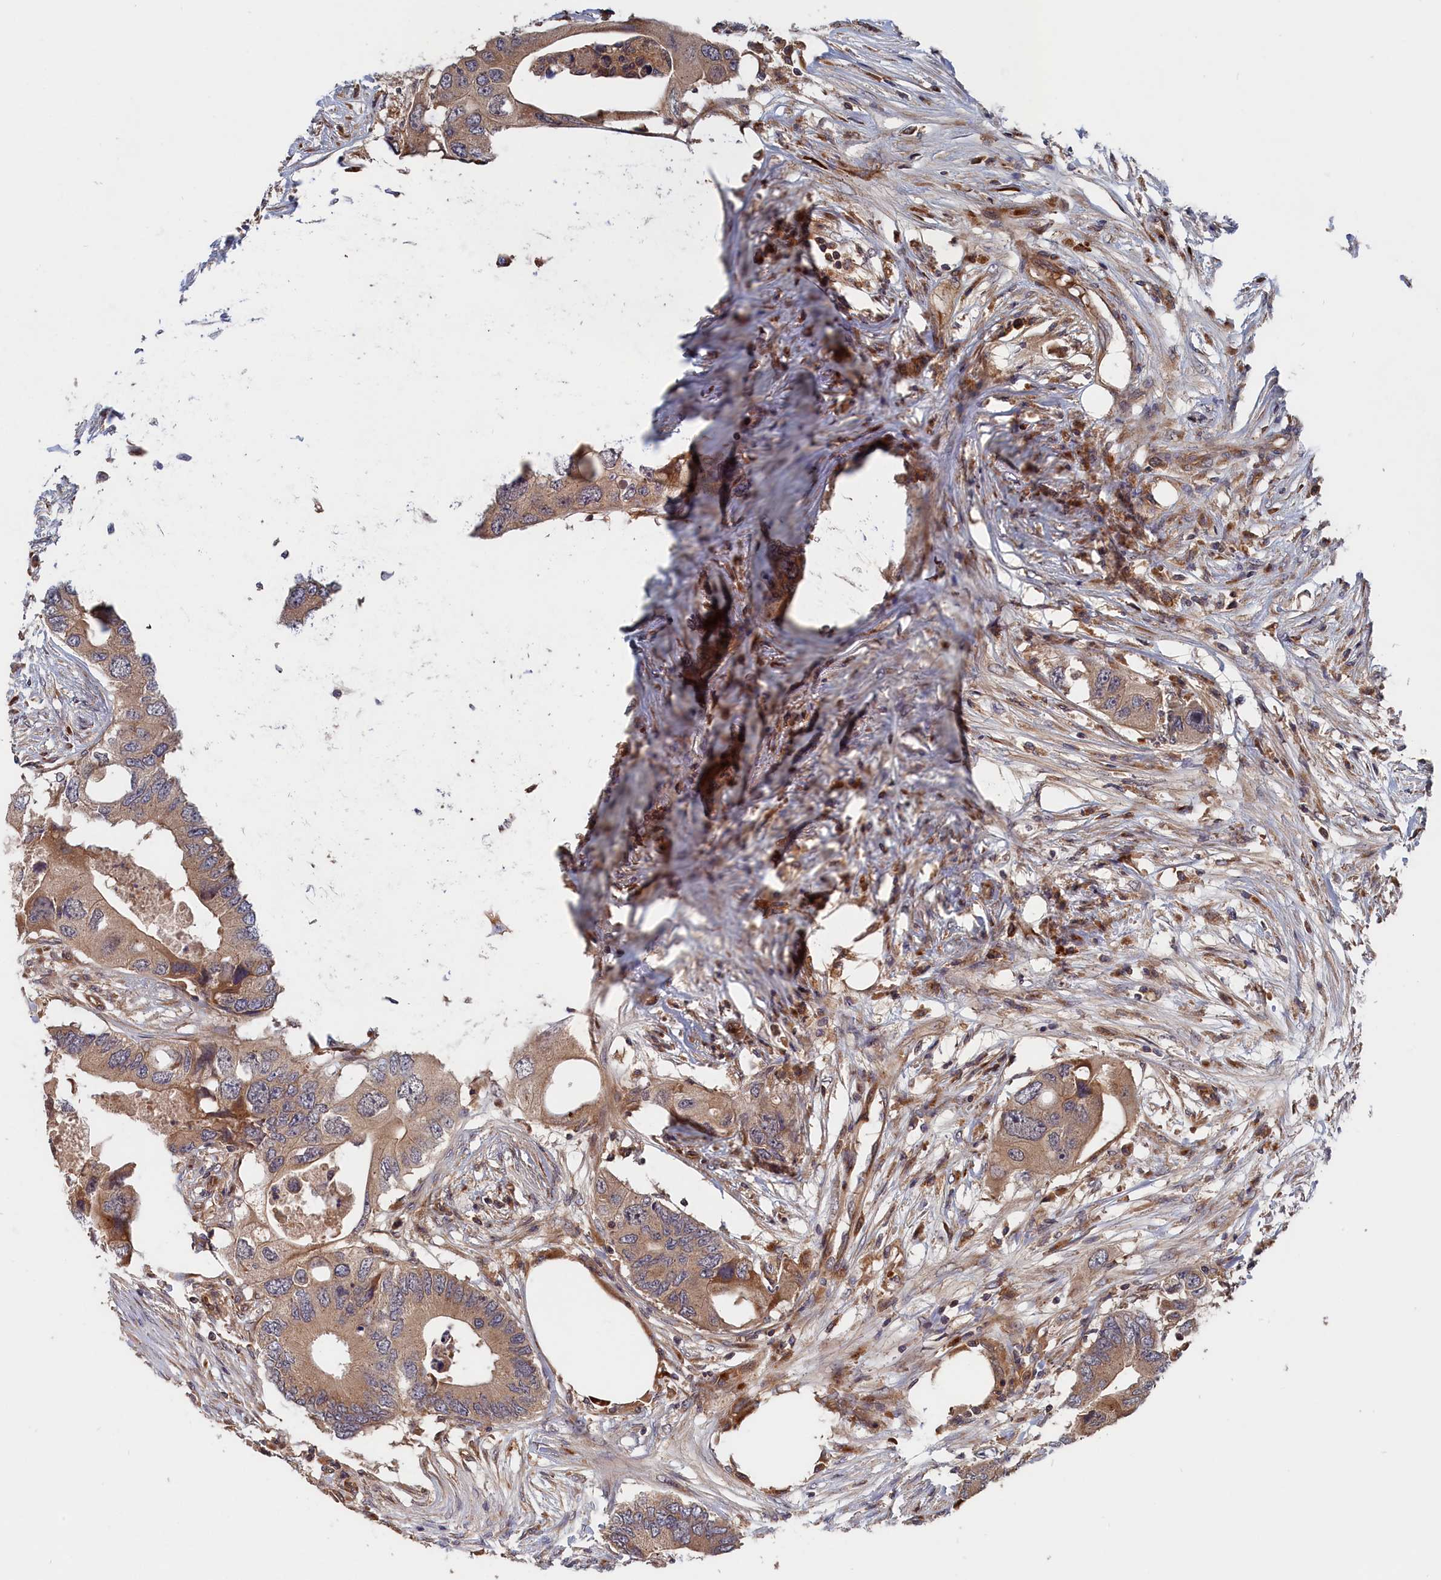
{"staining": {"intensity": "moderate", "quantity": ">75%", "location": "cytoplasmic/membranous"}, "tissue": "colorectal cancer", "cell_type": "Tumor cells", "image_type": "cancer", "snomed": [{"axis": "morphology", "description": "Adenocarcinoma, NOS"}, {"axis": "topography", "description": "Colon"}], "caption": "Tumor cells exhibit moderate cytoplasmic/membranous staining in approximately >75% of cells in colorectal cancer (adenocarcinoma).", "gene": "TRAPPC2L", "patient": {"sex": "male", "age": 71}}